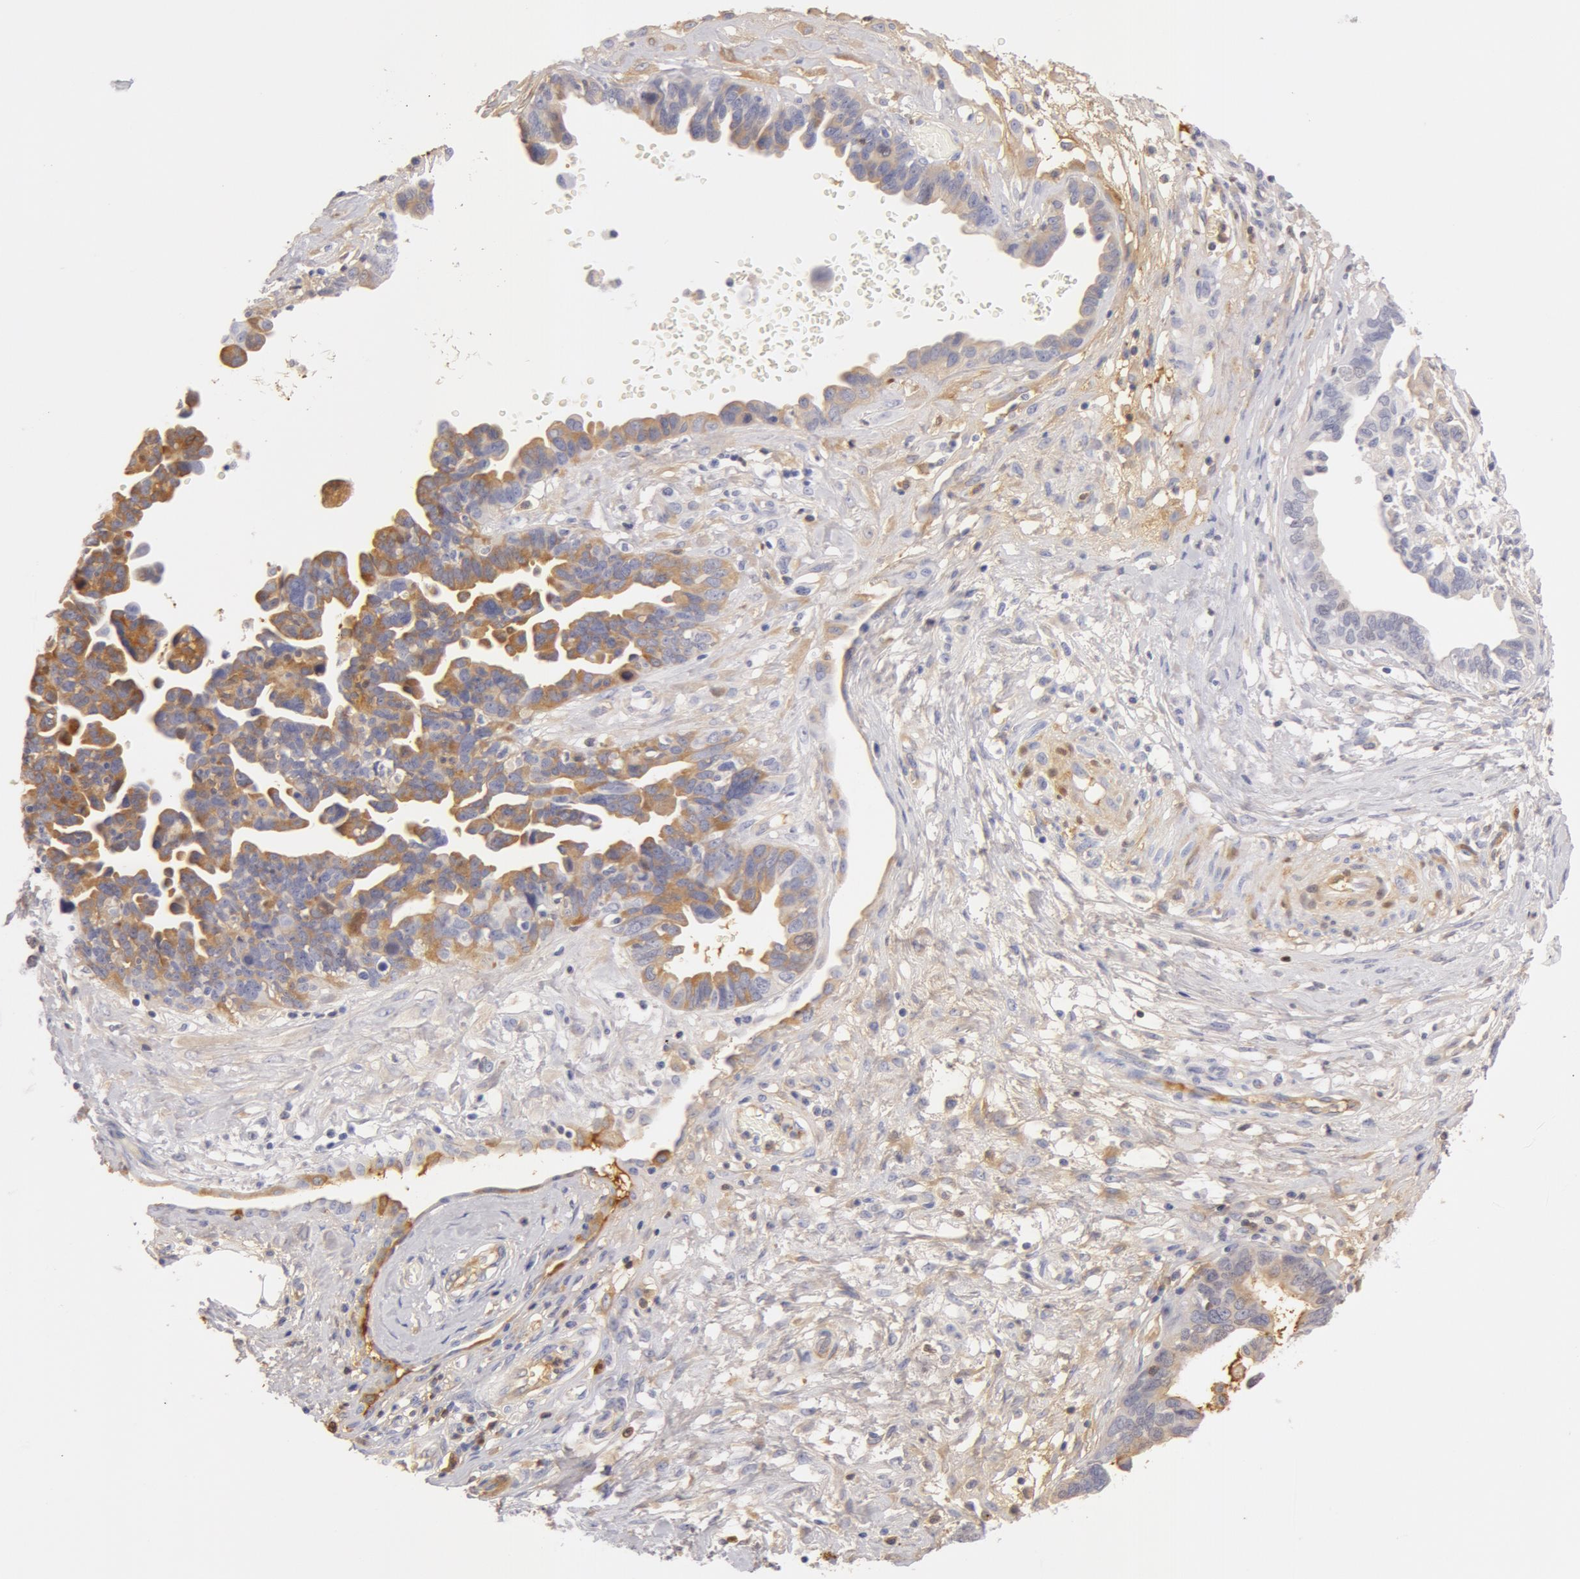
{"staining": {"intensity": "negative", "quantity": "none", "location": "none"}, "tissue": "ovarian cancer", "cell_type": "Tumor cells", "image_type": "cancer", "snomed": [{"axis": "morphology", "description": "Cystadenocarcinoma, serous, NOS"}, {"axis": "topography", "description": "Ovary"}], "caption": "Tumor cells show no significant protein positivity in ovarian serous cystadenocarcinoma.", "gene": "AHSG", "patient": {"sex": "female", "age": 64}}